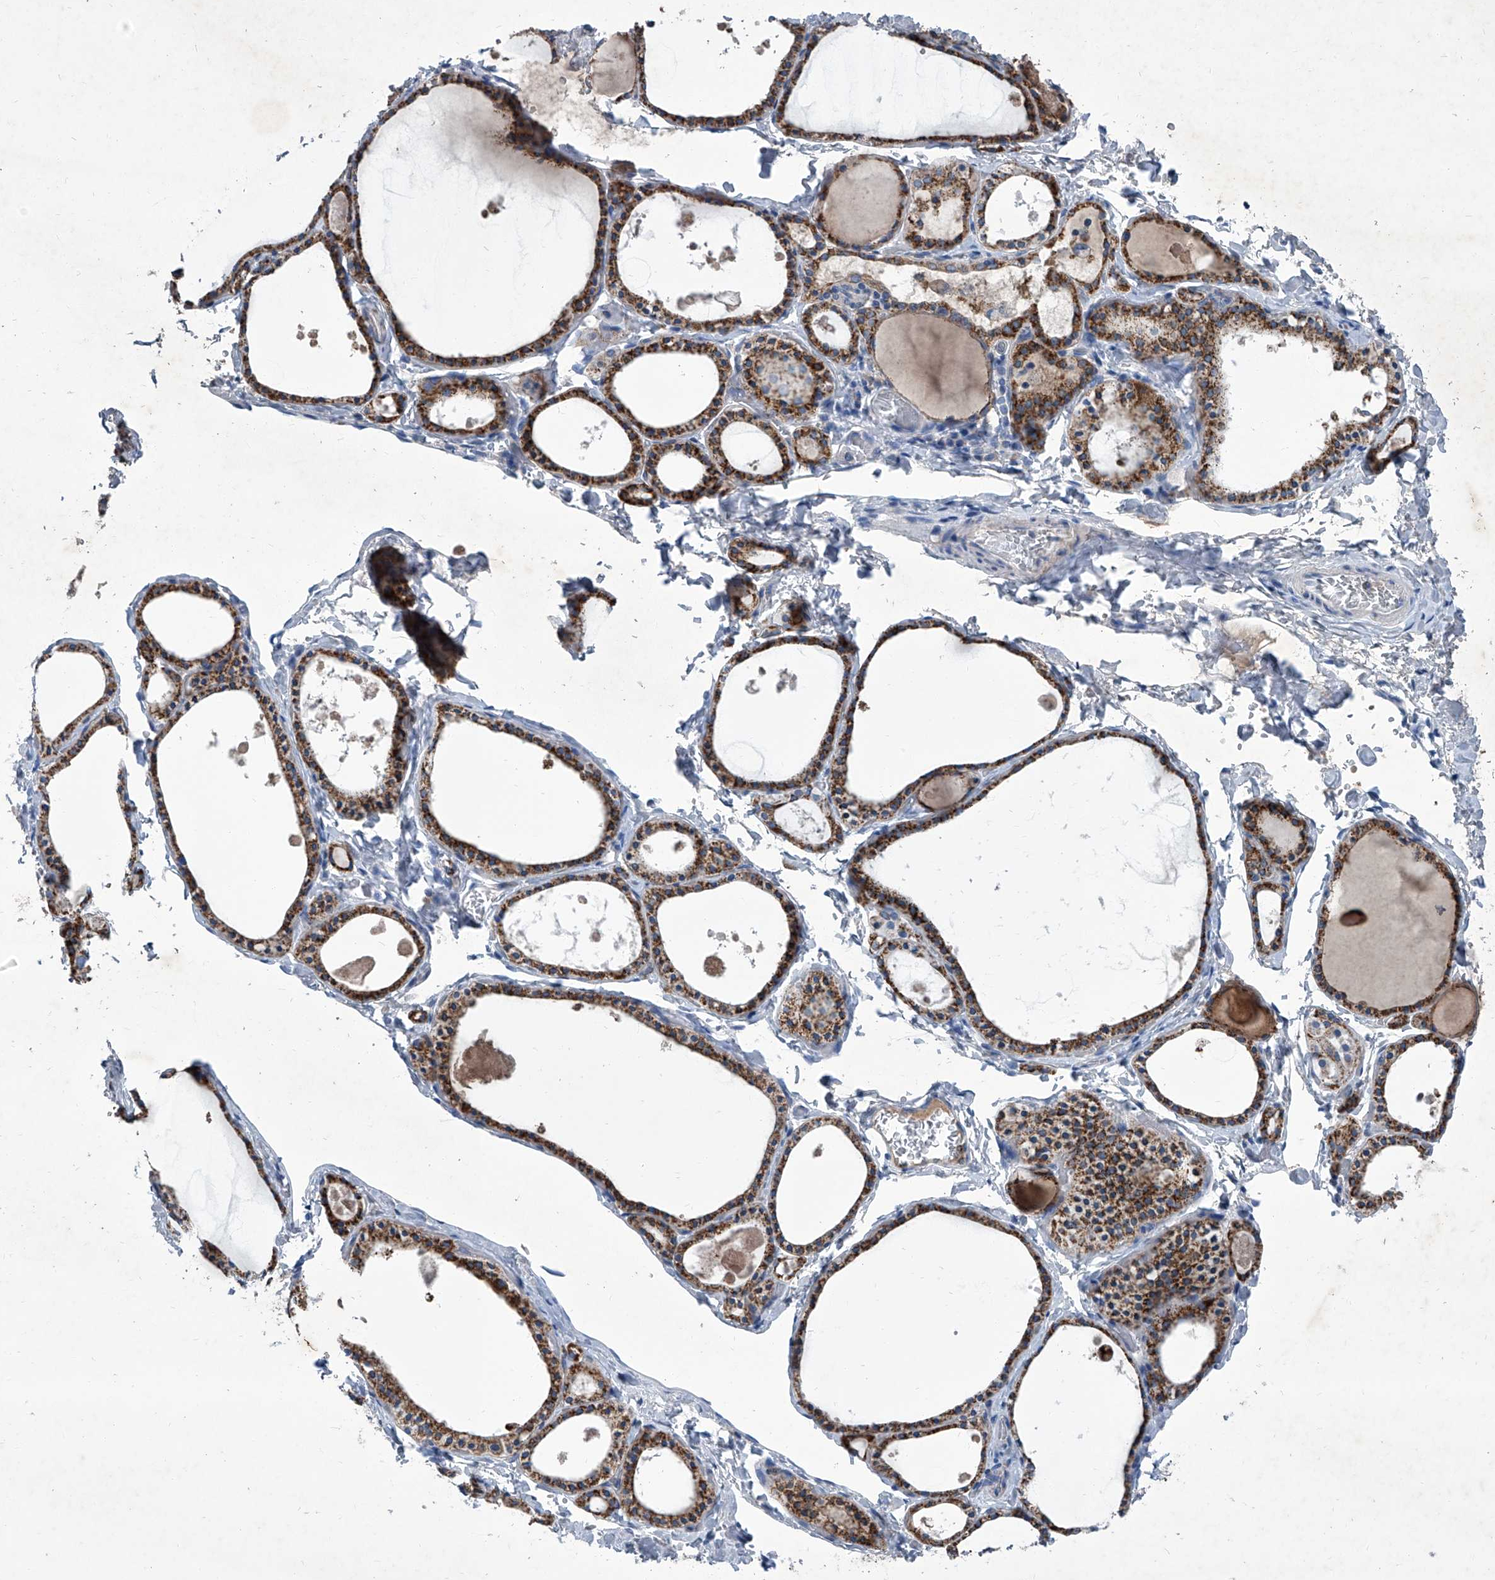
{"staining": {"intensity": "strong", "quantity": ">75%", "location": "cytoplasmic/membranous"}, "tissue": "thyroid gland", "cell_type": "Glandular cells", "image_type": "normal", "snomed": [{"axis": "morphology", "description": "Normal tissue, NOS"}, {"axis": "topography", "description": "Thyroid gland"}], "caption": "The immunohistochemical stain highlights strong cytoplasmic/membranous positivity in glandular cells of normal thyroid gland.", "gene": "MTARC1", "patient": {"sex": "male", "age": 56}}